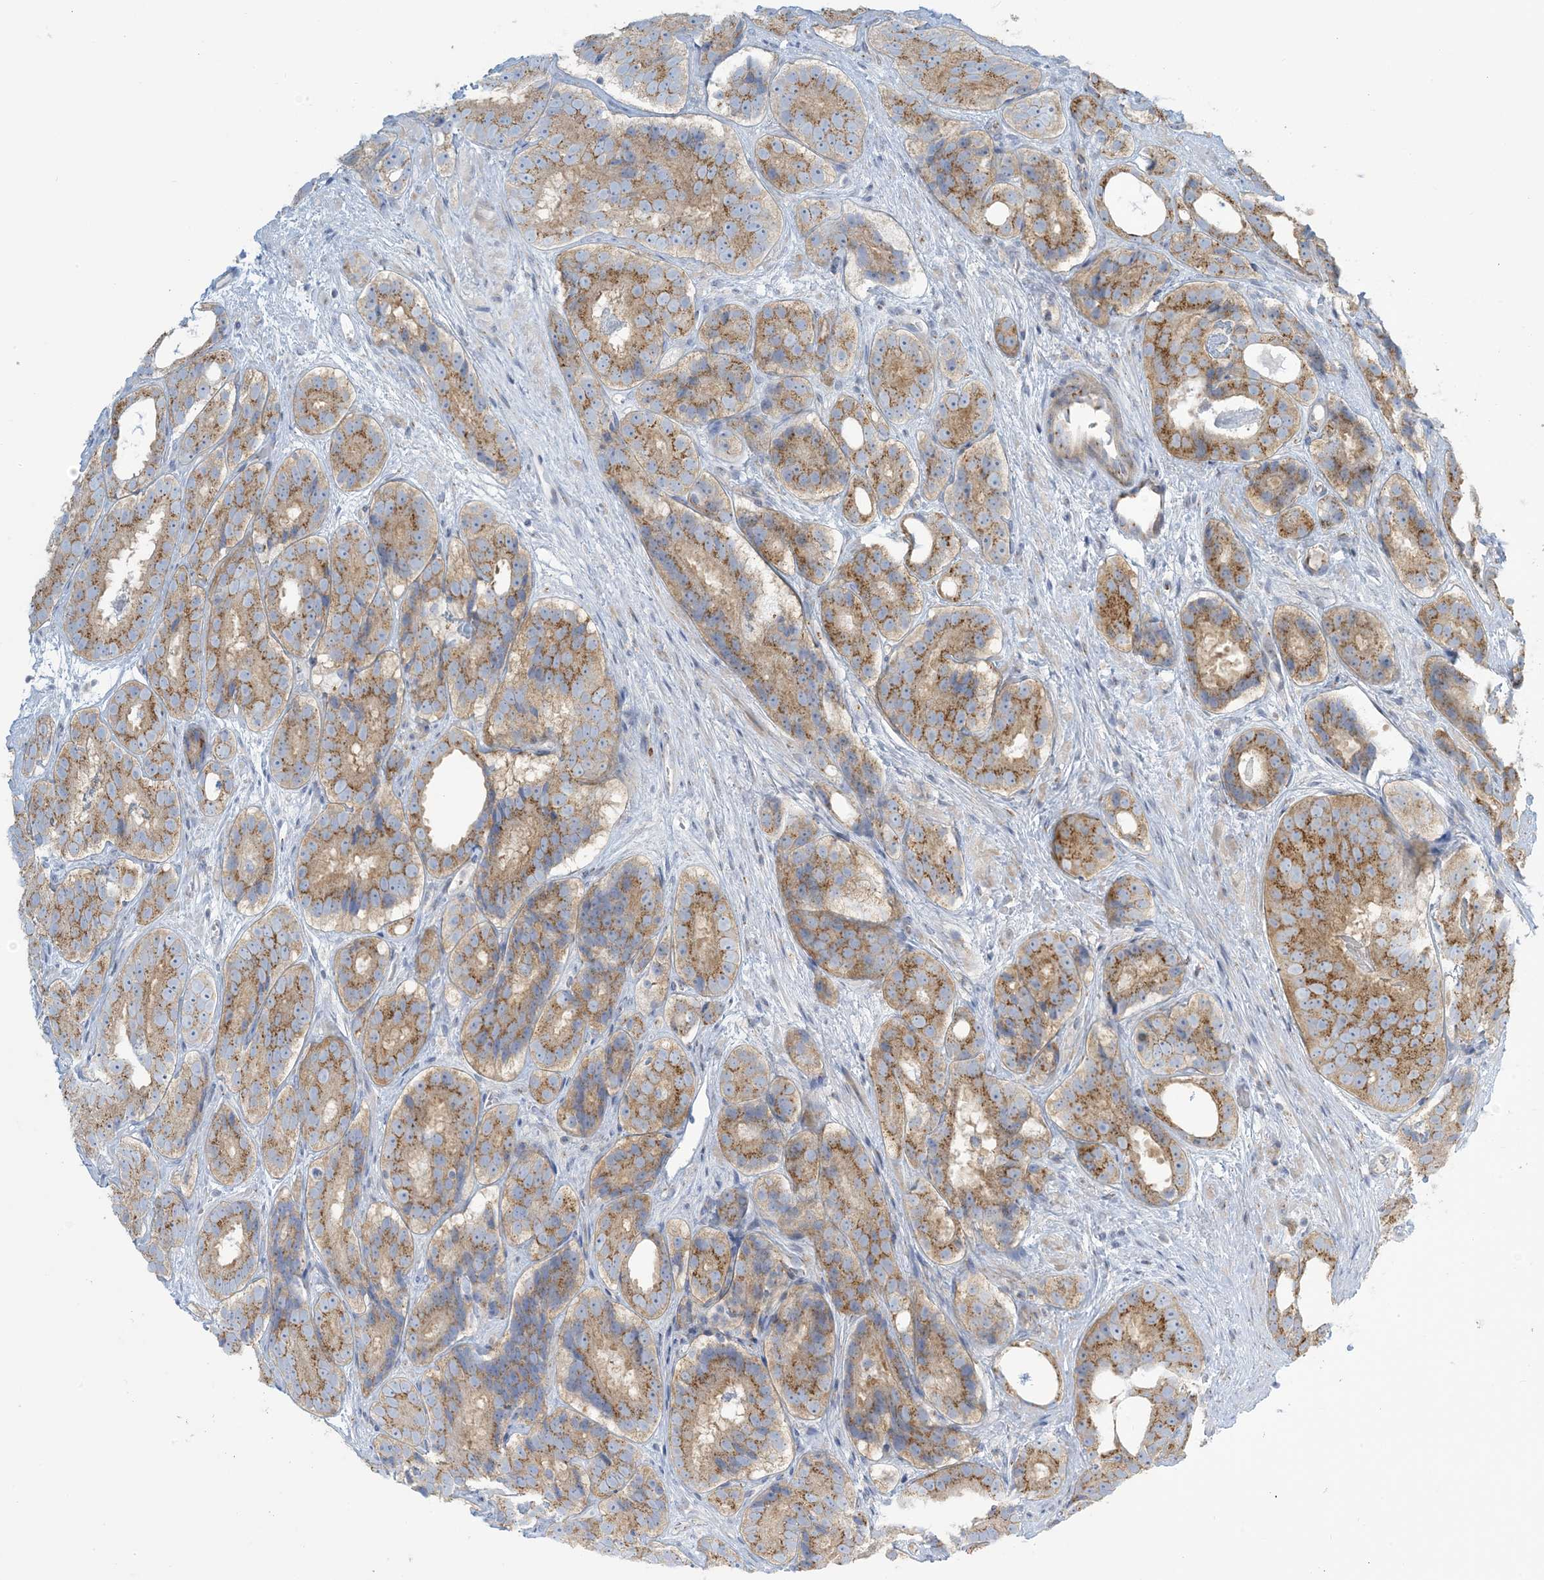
{"staining": {"intensity": "moderate", "quantity": ">75%", "location": "cytoplasmic/membranous"}, "tissue": "prostate cancer", "cell_type": "Tumor cells", "image_type": "cancer", "snomed": [{"axis": "morphology", "description": "Adenocarcinoma, High grade"}, {"axis": "topography", "description": "Prostate"}], "caption": "Prostate high-grade adenocarcinoma stained with a protein marker shows moderate staining in tumor cells.", "gene": "AFTPH", "patient": {"sex": "male", "age": 56}}